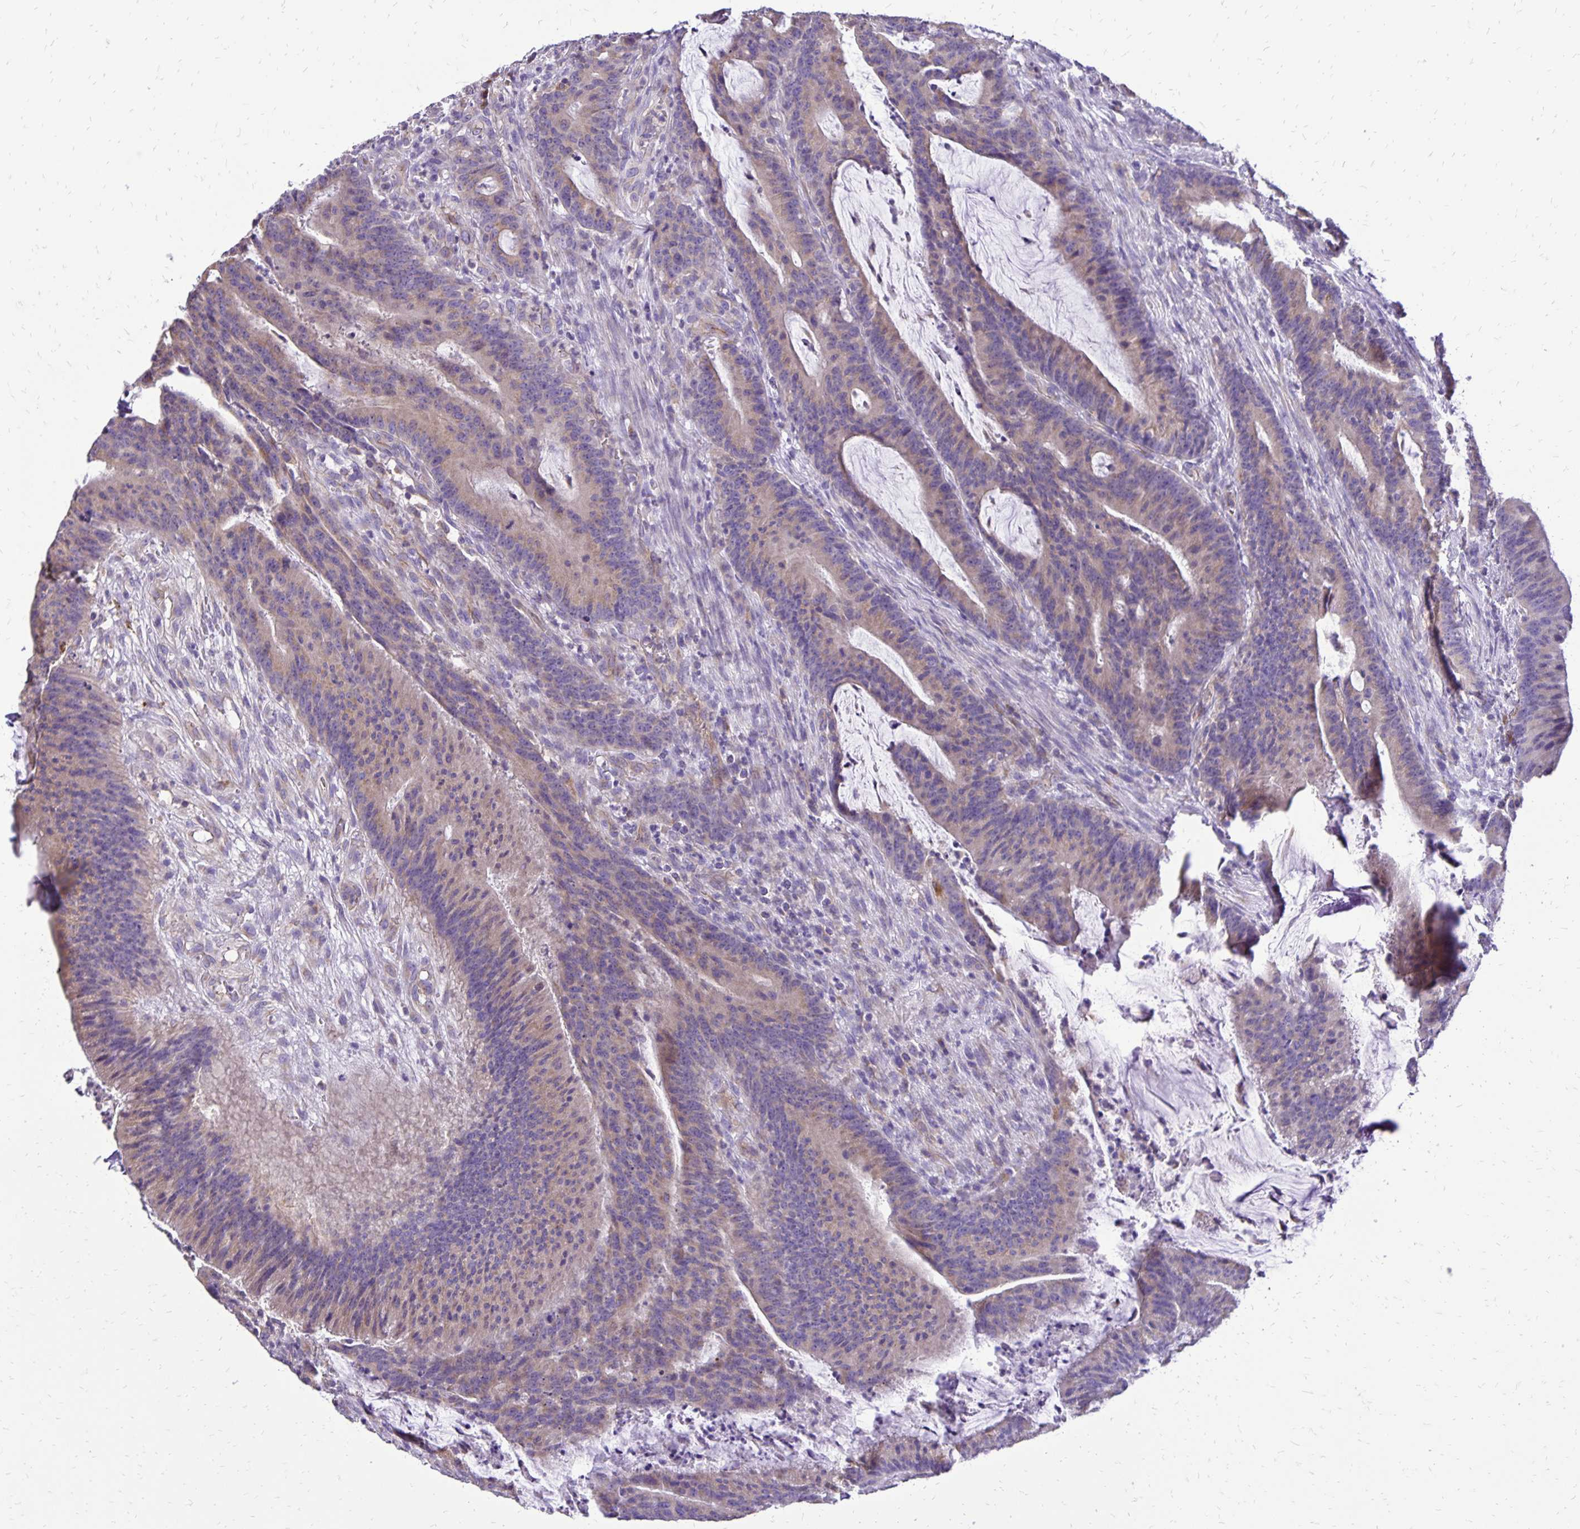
{"staining": {"intensity": "weak", "quantity": "25%-75%", "location": "cytoplasmic/membranous"}, "tissue": "colorectal cancer", "cell_type": "Tumor cells", "image_type": "cancer", "snomed": [{"axis": "morphology", "description": "Adenocarcinoma, NOS"}, {"axis": "topography", "description": "Colon"}], "caption": "IHC of human colorectal adenocarcinoma demonstrates low levels of weak cytoplasmic/membranous positivity in about 25%-75% of tumor cells. The protein is shown in brown color, while the nuclei are stained blue.", "gene": "EIF5A", "patient": {"sex": "female", "age": 78}}